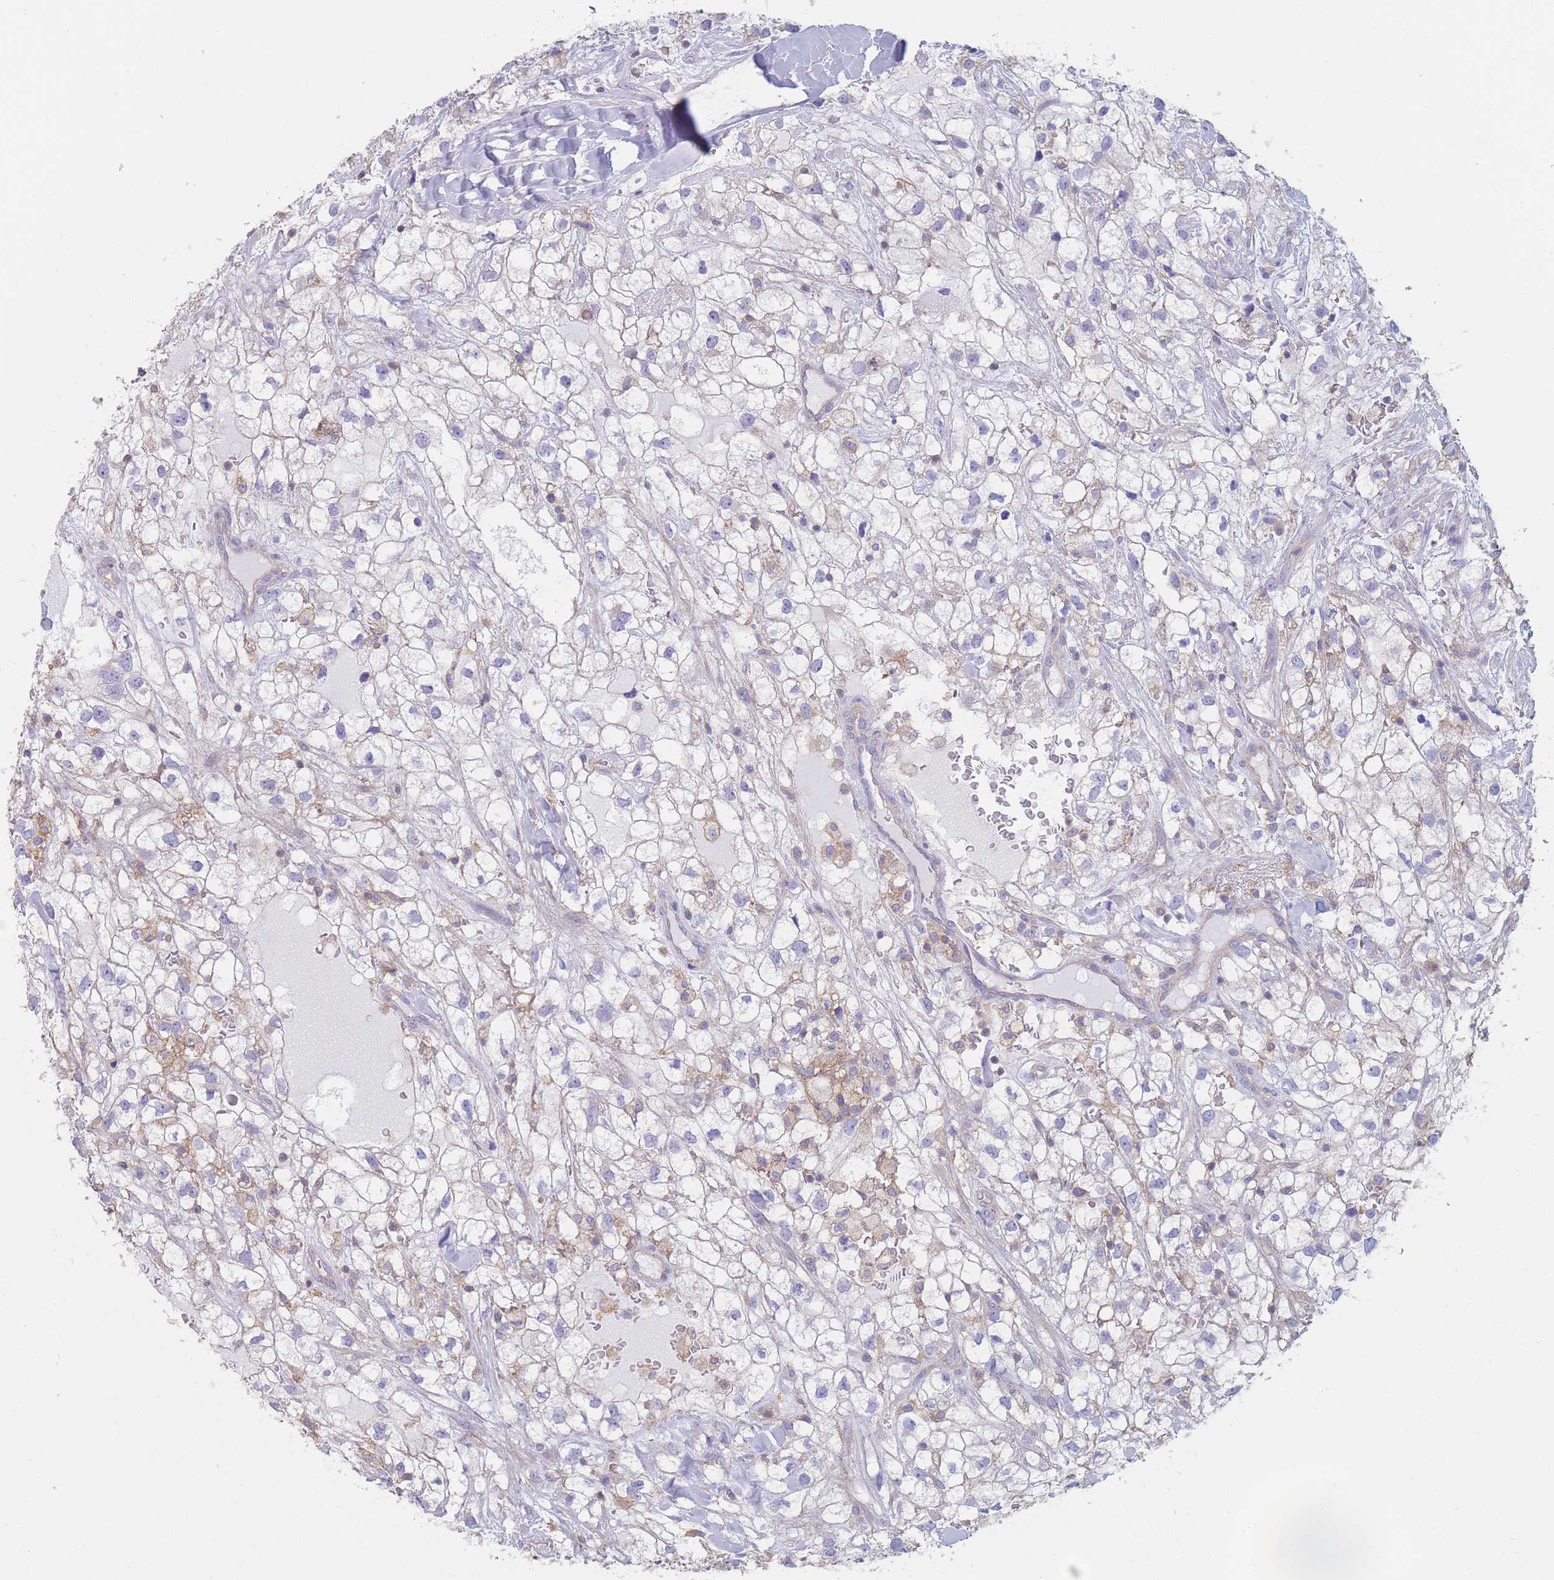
{"staining": {"intensity": "weak", "quantity": "<25%", "location": "cytoplasmic/membranous"}, "tissue": "renal cancer", "cell_type": "Tumor cells", "image_type": "cancer", "snomed": [{"axis": "morphology", "description": "Adenocarcinoma, NOS"}, {"axis": "topography", "description": "Kidney"}], "caption": "Image shows no protein positivity in tumor cells of renal cancer (adenocarcinoma) tissue. (DAB immunohistochemistry (IHC), high magnification).", "gene": "ADH1A", "patient": {"sex": "male", "age": 59}}